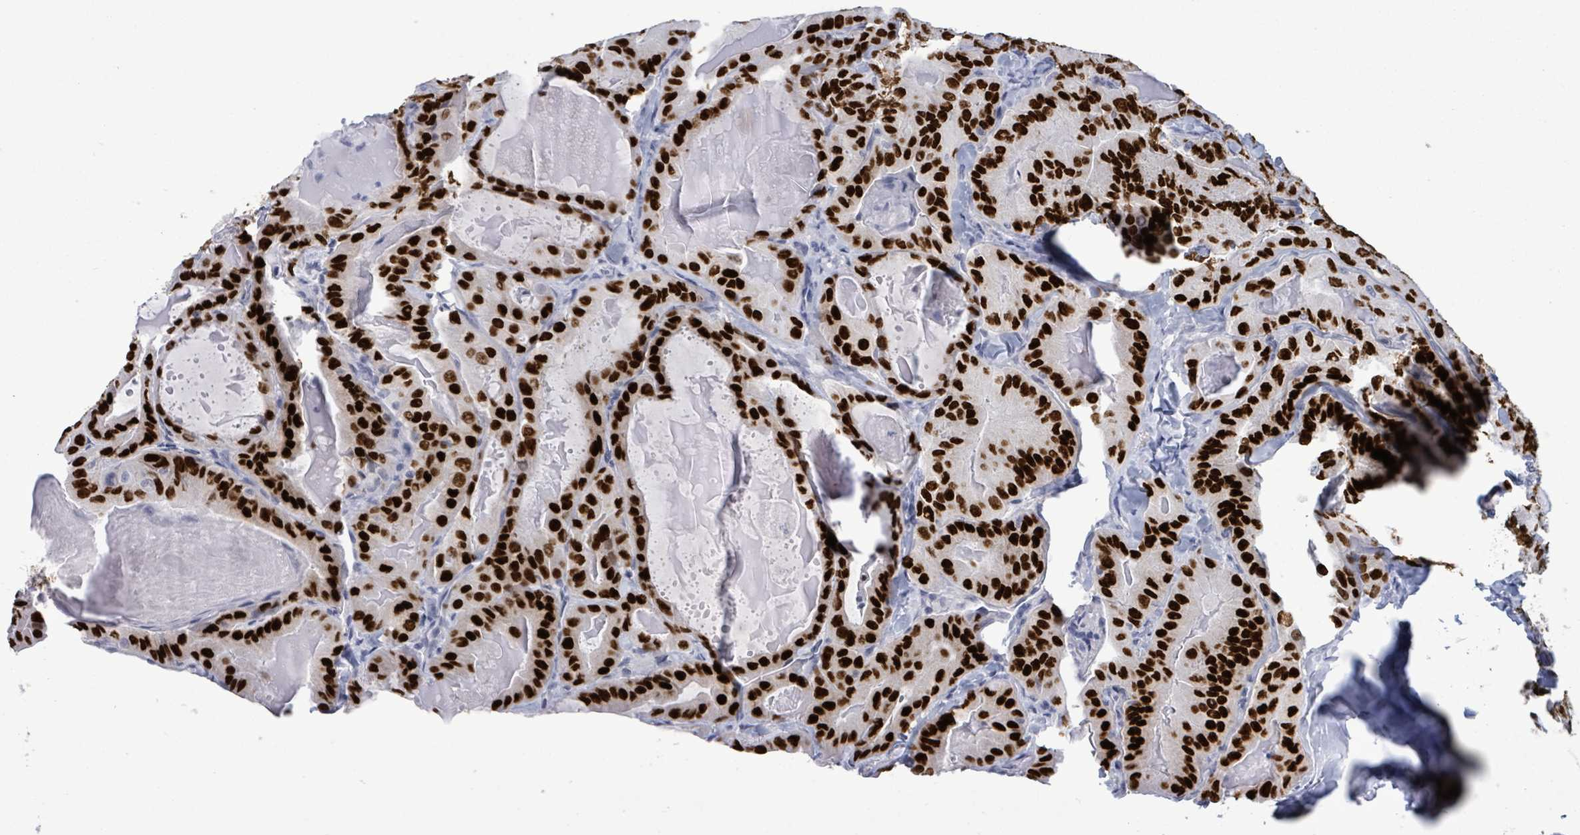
{"staining": {"intensity": "strong", "quantity": ">75%", "location": "nuclear"}, "tissue": "thyroid cancer", "cell_type": "Tumor cells", "image_type": "cancer", "snomed": [{"axis": "morphology", "description": "Papillary adenocarcinoma, NOS"}, {"axis": "topography", "description": "Thyroid gland"}], "caption": "Papillary adenocarcinoma (thyroid) was stained to show a protein in brown. There is high levels of strong nuclear positivity in about >75% of tumor cells.", "gene": "NKX2-1", "patient": {"sex": "female", "age": 68}}